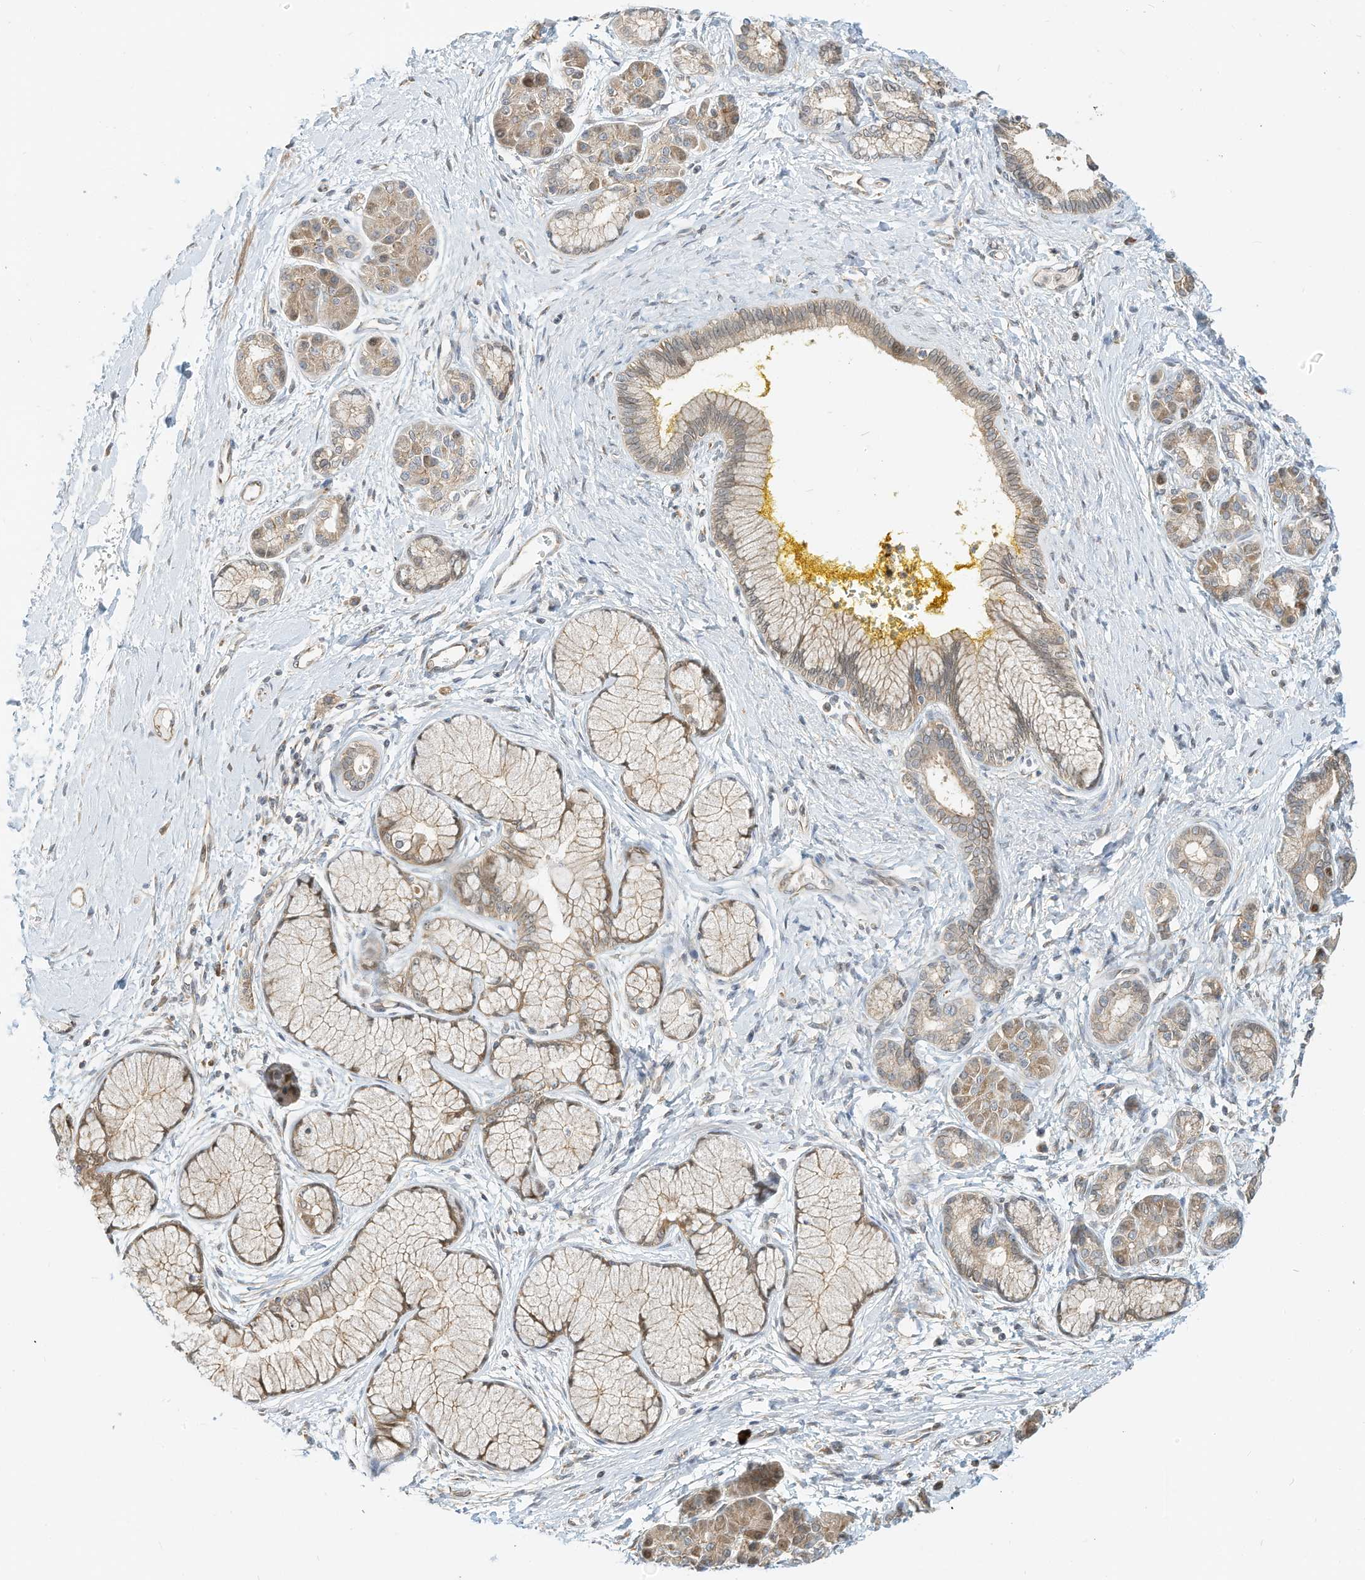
{"staining": {"intensity": "weak", "quantity": "25%-75%", "location": "cytoplasmic/membranous"}, "tissue": "pancreatic cancer", "cell_type": "Tumor cells", "image_type": "cancer", "snomed": [{"axis": "morphology", "description": "Adenocarcinoma, NOS"}, {"axis": "topography", "description": "Pancreas"}], "caption": "High-magnification brightfield microscopy of pancreatic cancer stained with DAB (3,3'-diaminobenzidine) (brown) and counterstained with hematoxylin (blue). tumor cells exhibit weak cytoplasmic/membranous staining is seen in about25%-75% of cells.", "gene": "OFD1", "patient": {"sex": "male", "age": 58}}